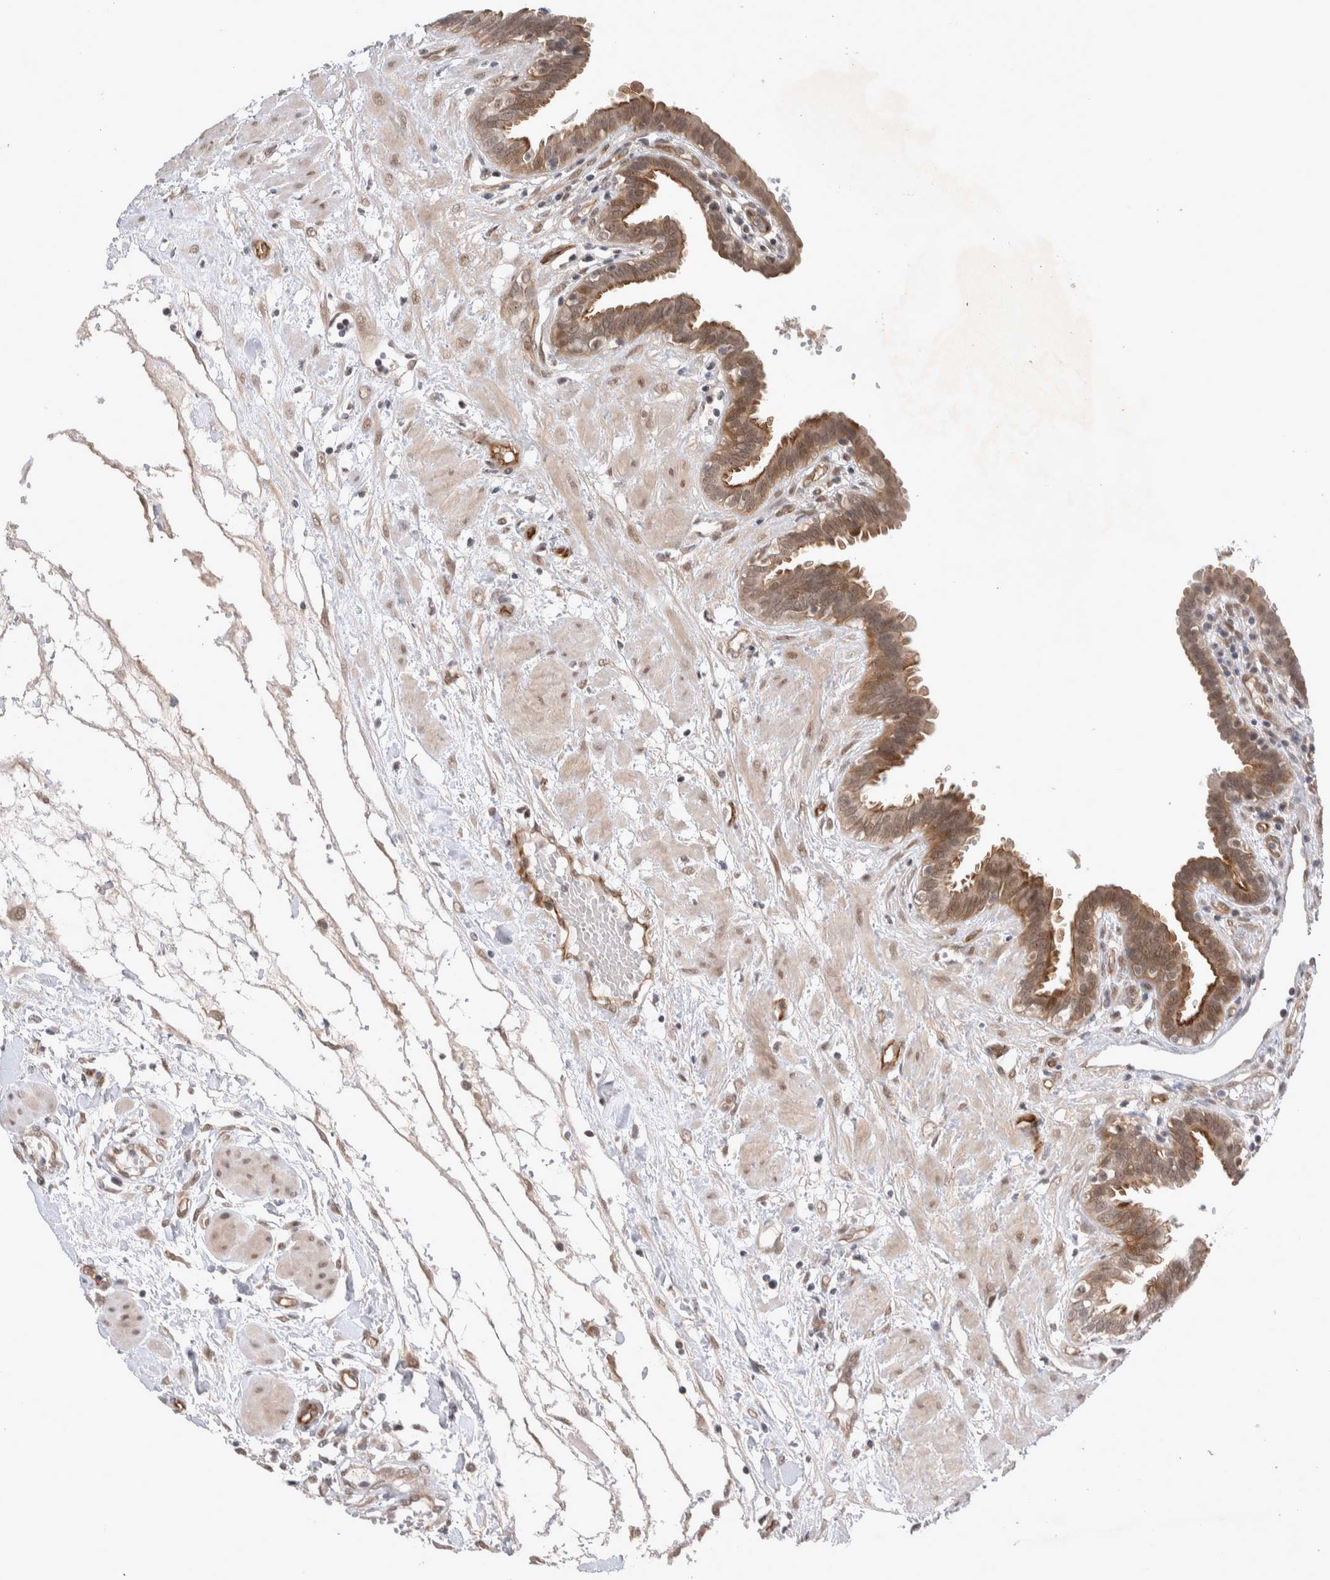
{"staining": {"intensity": "moderate", "quantity": "25%-75%", "location": "cytoplasmic/membranous"}, "tissue": "fallopian tube", "cell_type": "Glandular cells", "image_type": "normal", "snomed": [{"axis": "morphology", "description": "Normal tissue, NOS"}, {"axis": "topography", "description": "Fallopian tube"}, {"axis": "topography", "description": "Placenta"}], "caption": "A medium amount of moderate cytoplasmic/membranous staining is seen in approximately 25%-75% of glandular cells in unremarkable fallopian tube. (brown staining indicates protein expression, while blue staining denotes nuclei).", "gene": "ZNF704", "patient": {"sex": "female", "age": 32}}